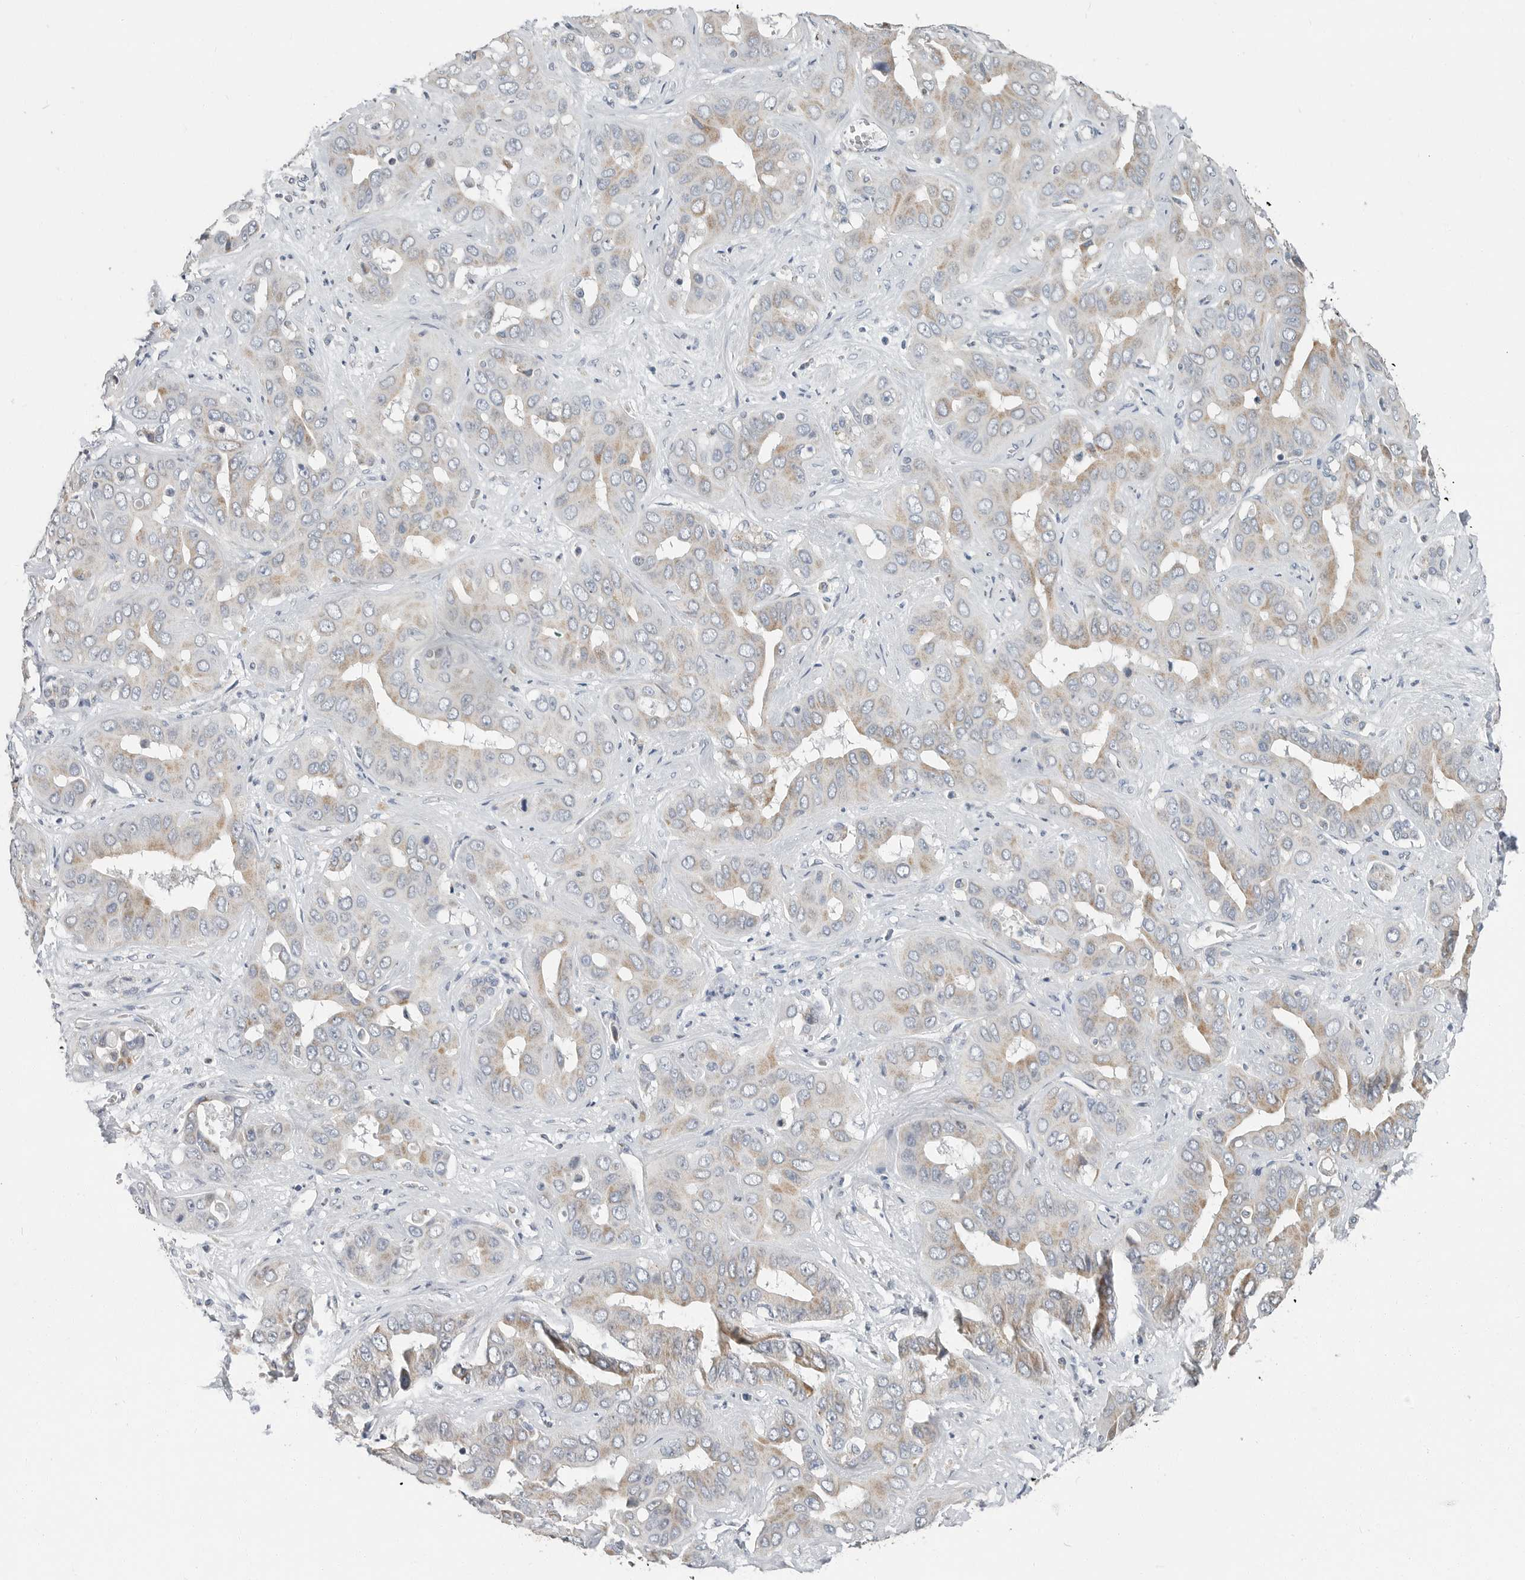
{"staining": {"intensity": "weak", "quantity": "25%-75%", "location": "cytoplasmic/membranous"}, "tissue": "liver cancer", "cell_type": "Tumor cells", "image_type": "cancer", "snomed": [{"axis": "morphology", "description": "Cholangiocarcinoma"}, {"axis": "topography", "description": "Liver"}], "caption": "High-power microscopy captured an immunohistochemistry image of liver cancer, revealing weak cytoplasmic/membranous positivity in approximately 25%-75% of tumor cells.", "gene": "PLN", "patient": {"sex": "female", "age": 52}}